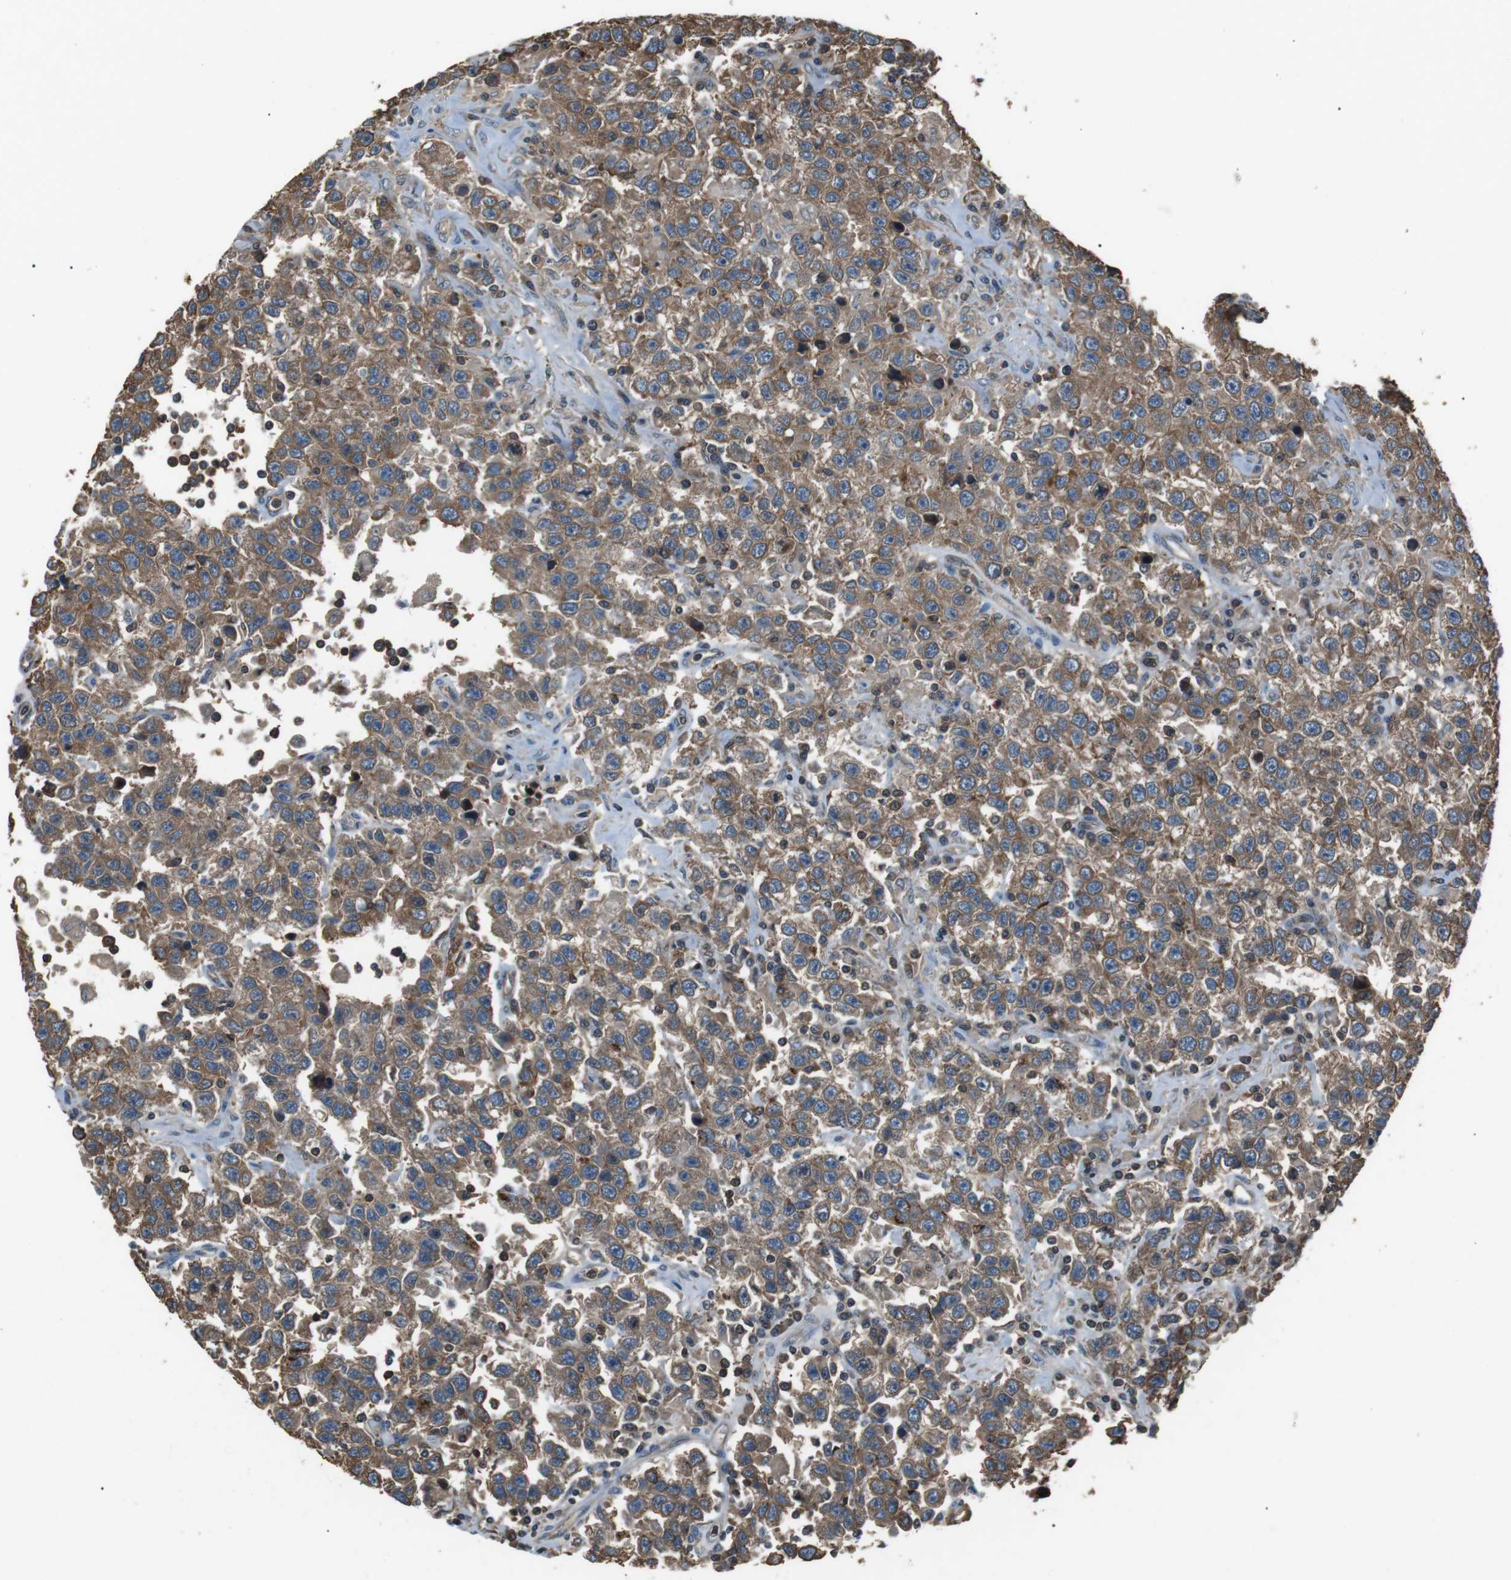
{"staining": {"intensity": "moderate", "quantity": ">75%", "location": "cytoplasmic/membranous"}, "tissue": "testis cancer", "cell_type": "Tumor cells", "image_type": "cancer", "snomed": [{"axis": "morphology", "description": "Seminoma, NOS"}, {"axis": "topography", "description": "Testis"}], "caption": "An immunohistochemistry (IHC) histopathology image of tumor tissue is shown. Protein staining in brown labels moderate cytoplasmic/membranous positivity in testis seminoma within tumor cells. The protein is stained brown, and the nuclei are stained in blue (DAB IHC with brightfield microscopy, high magnification).", "gene": "GPR161", "patient": {"sex": "male", "age": 41}}